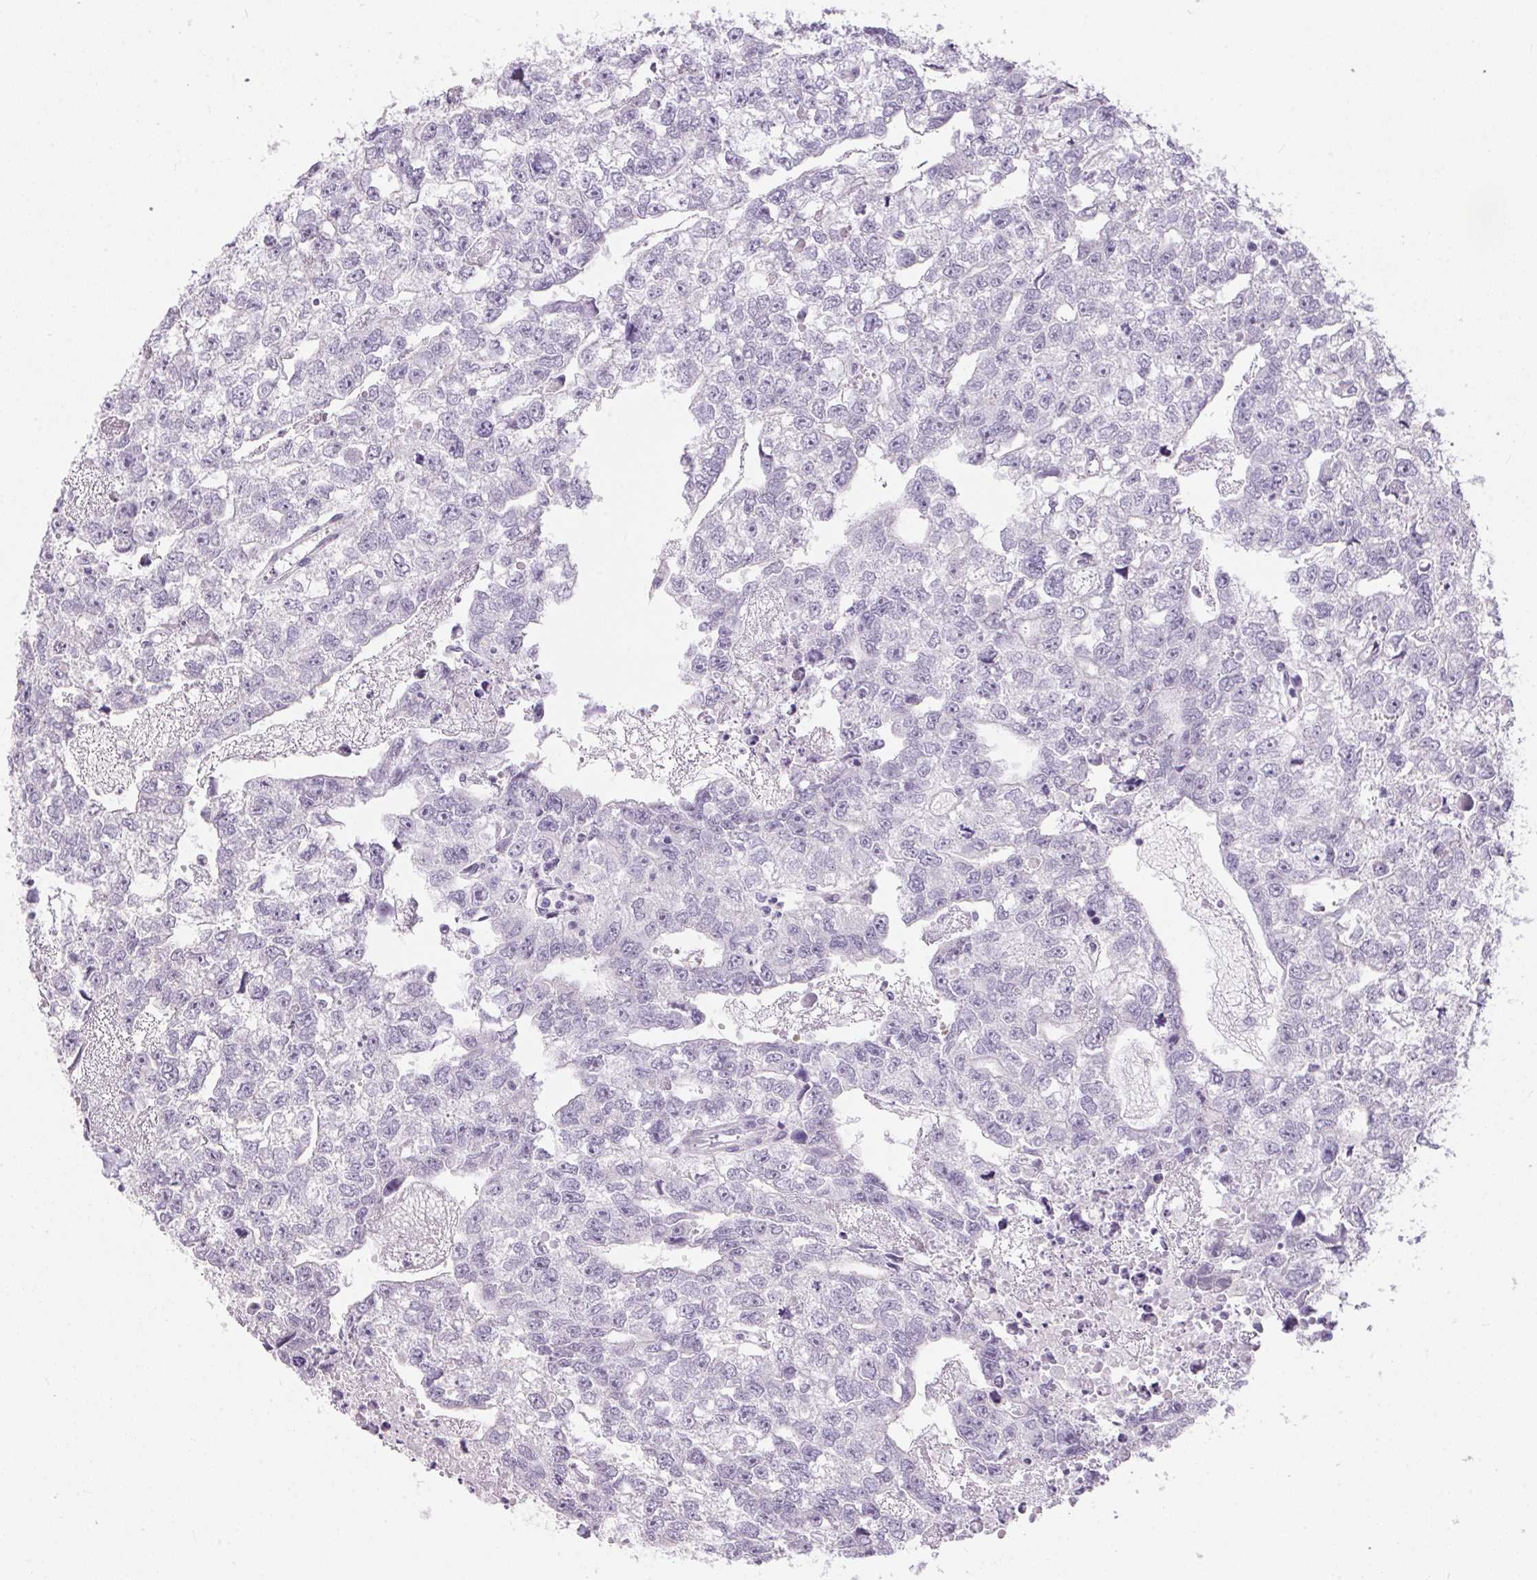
{"staining": {"intensity": "negative", "quantity": "none", "location": "none"}, "tissue": "testis cancer", "cell_type": "Tumor cells", "image_type": "cancer", "snomed": [{"axis": "morphology", "description": "Carcinoma, Embryonal, NOS"}, {"axis": "morphology", "description": "Teratoma, malignant, NOS"}, {"axis": "topography", "description": "Testis"}], "caption": "Micrograph shows no significant protein positivity in tumor cells of testis cancer (embryonal carcinoma).", "gene": "CADPS", "patient": {"sex": "male", "age": 44}}